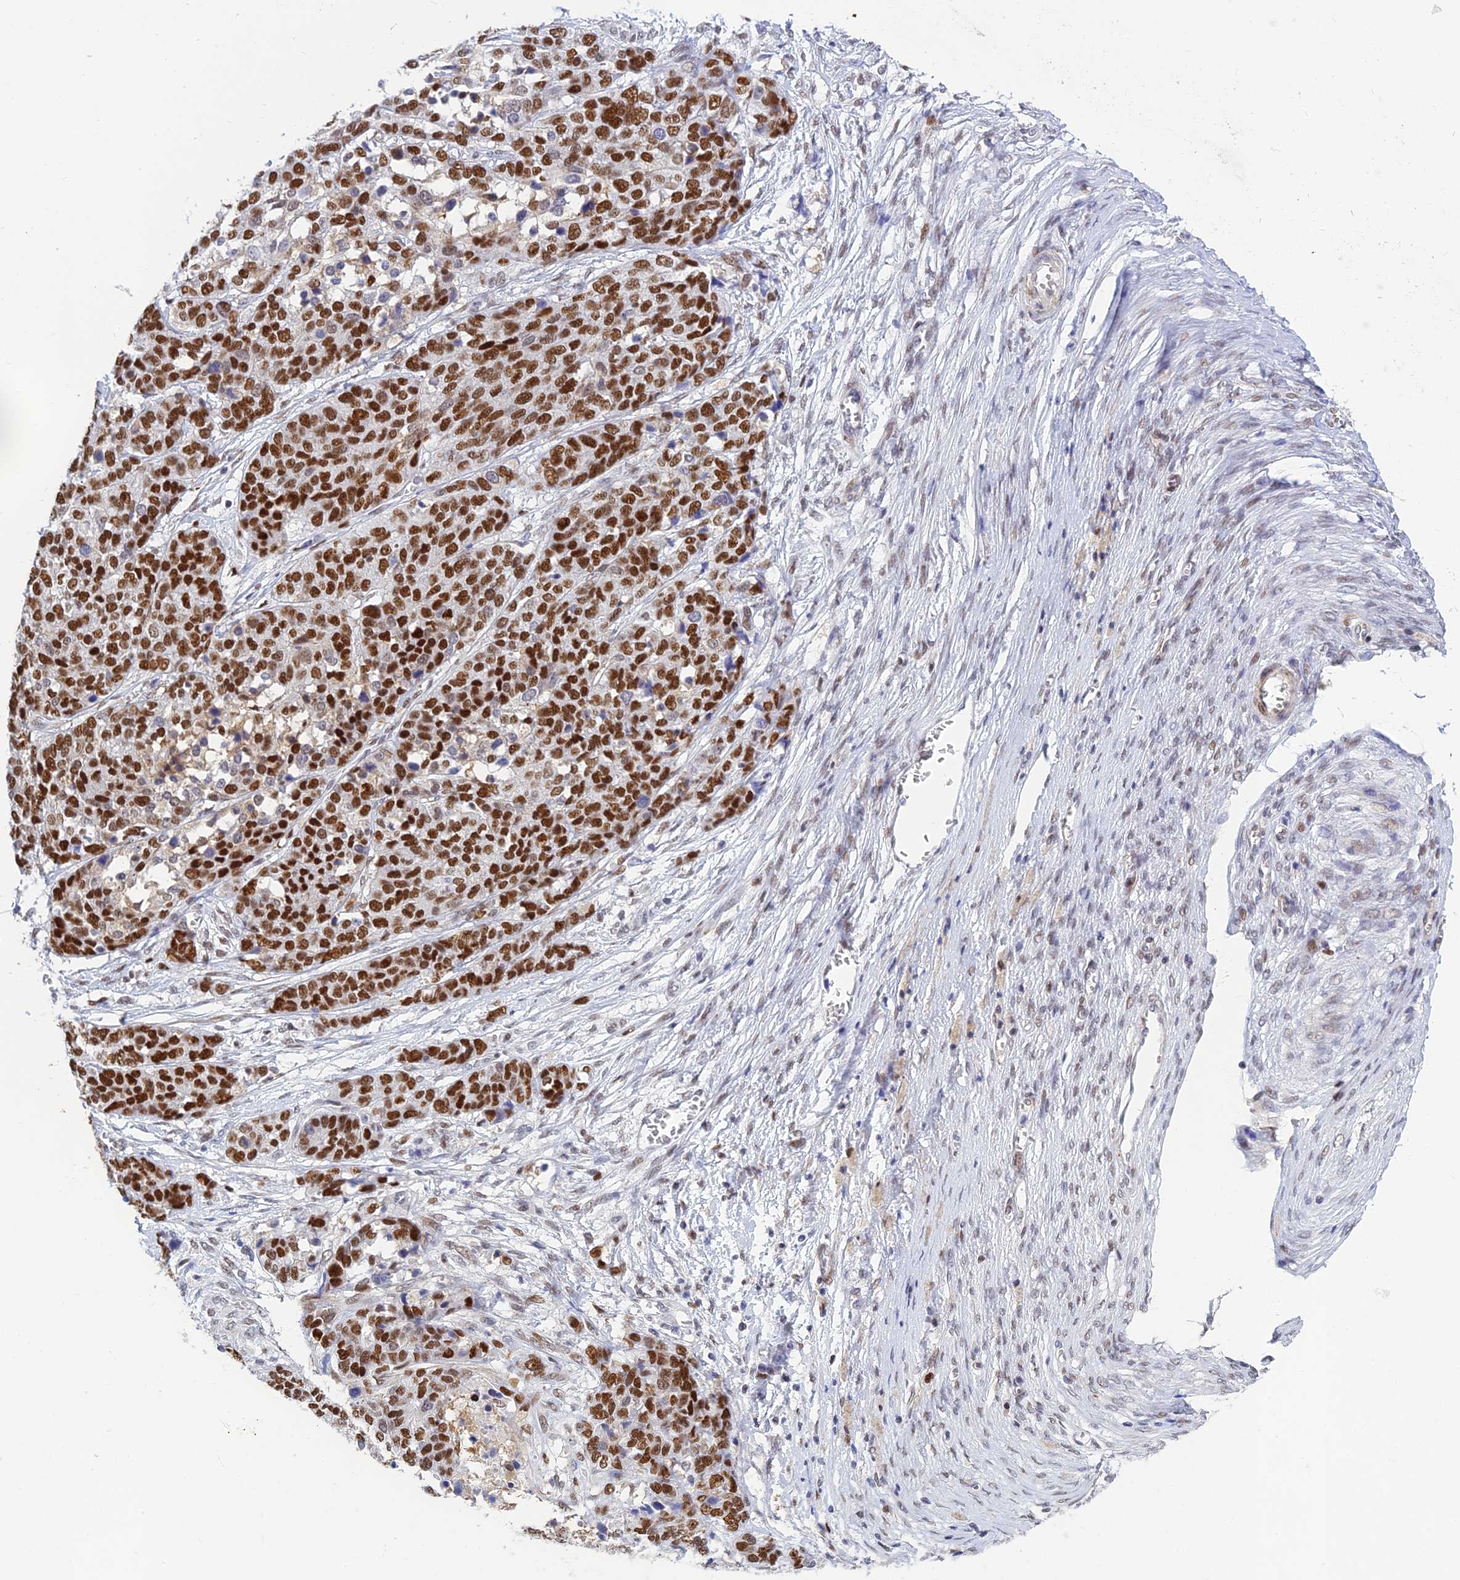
{"staining": {"intensity": "strong", "quantity": "25%-75%", "location": "nuclear"}, "tissue": "ovarian cancer", "cell_type": "Tumor cells", "image_type": "cancer", "snomed": [{"axis": "morphology", "description": "Cystadenocarcinoma, serous, NOS"}, {"axis": "topography", "description": "Ovary"}], "caption": "Human ovarian cancer (serous cystadenocarcinoma) stained with a brown dye demonstrates strong nuclear positive staining in about 25%-75% of tumor cells.", "gene": "CLK4", "patient": {"sex": "female", "age": 44}}